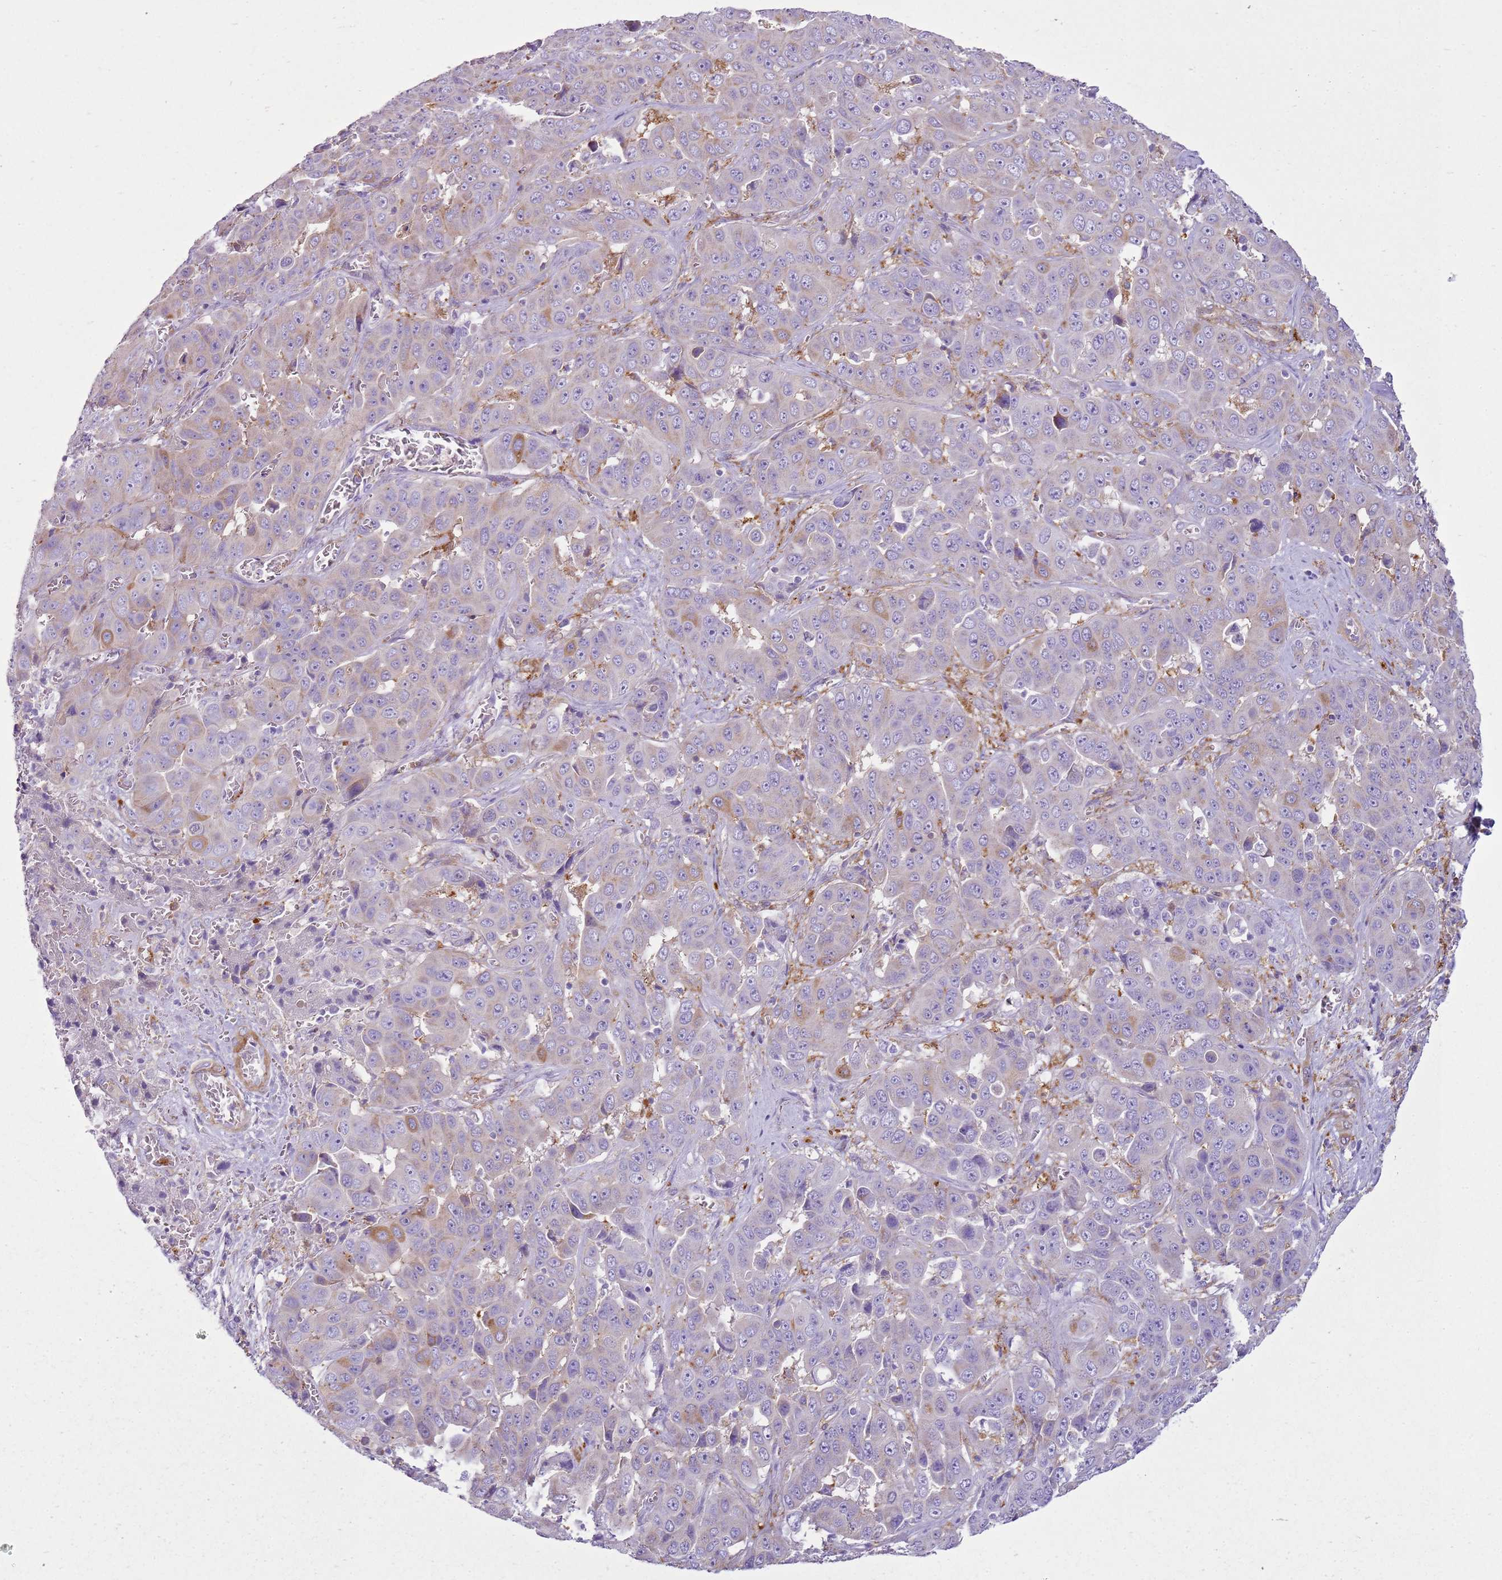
{"staining": {"intensity": "moderate", "quantity": "<25%", "location": "cytoplasmic/membranous"}, "tissue": "liver cancer", "cell_type": "Tumor cells", "image_type": "cancer", "snomed": [{"axis": "morphology", "description": "Cholangiocarcinoma"}, {"axis": "topography", "description": "Liver"}], "caption": "DAB immunohistochemical staining of liver cancer (cholangiocarcinoma) reveals moderate cytoplasmic/membranous protein staining in approximately <25% of tumor cells. Nuclei are stained in blue.", "gene": "SNX21", "patient": {"sex": "female", "age": 52}}